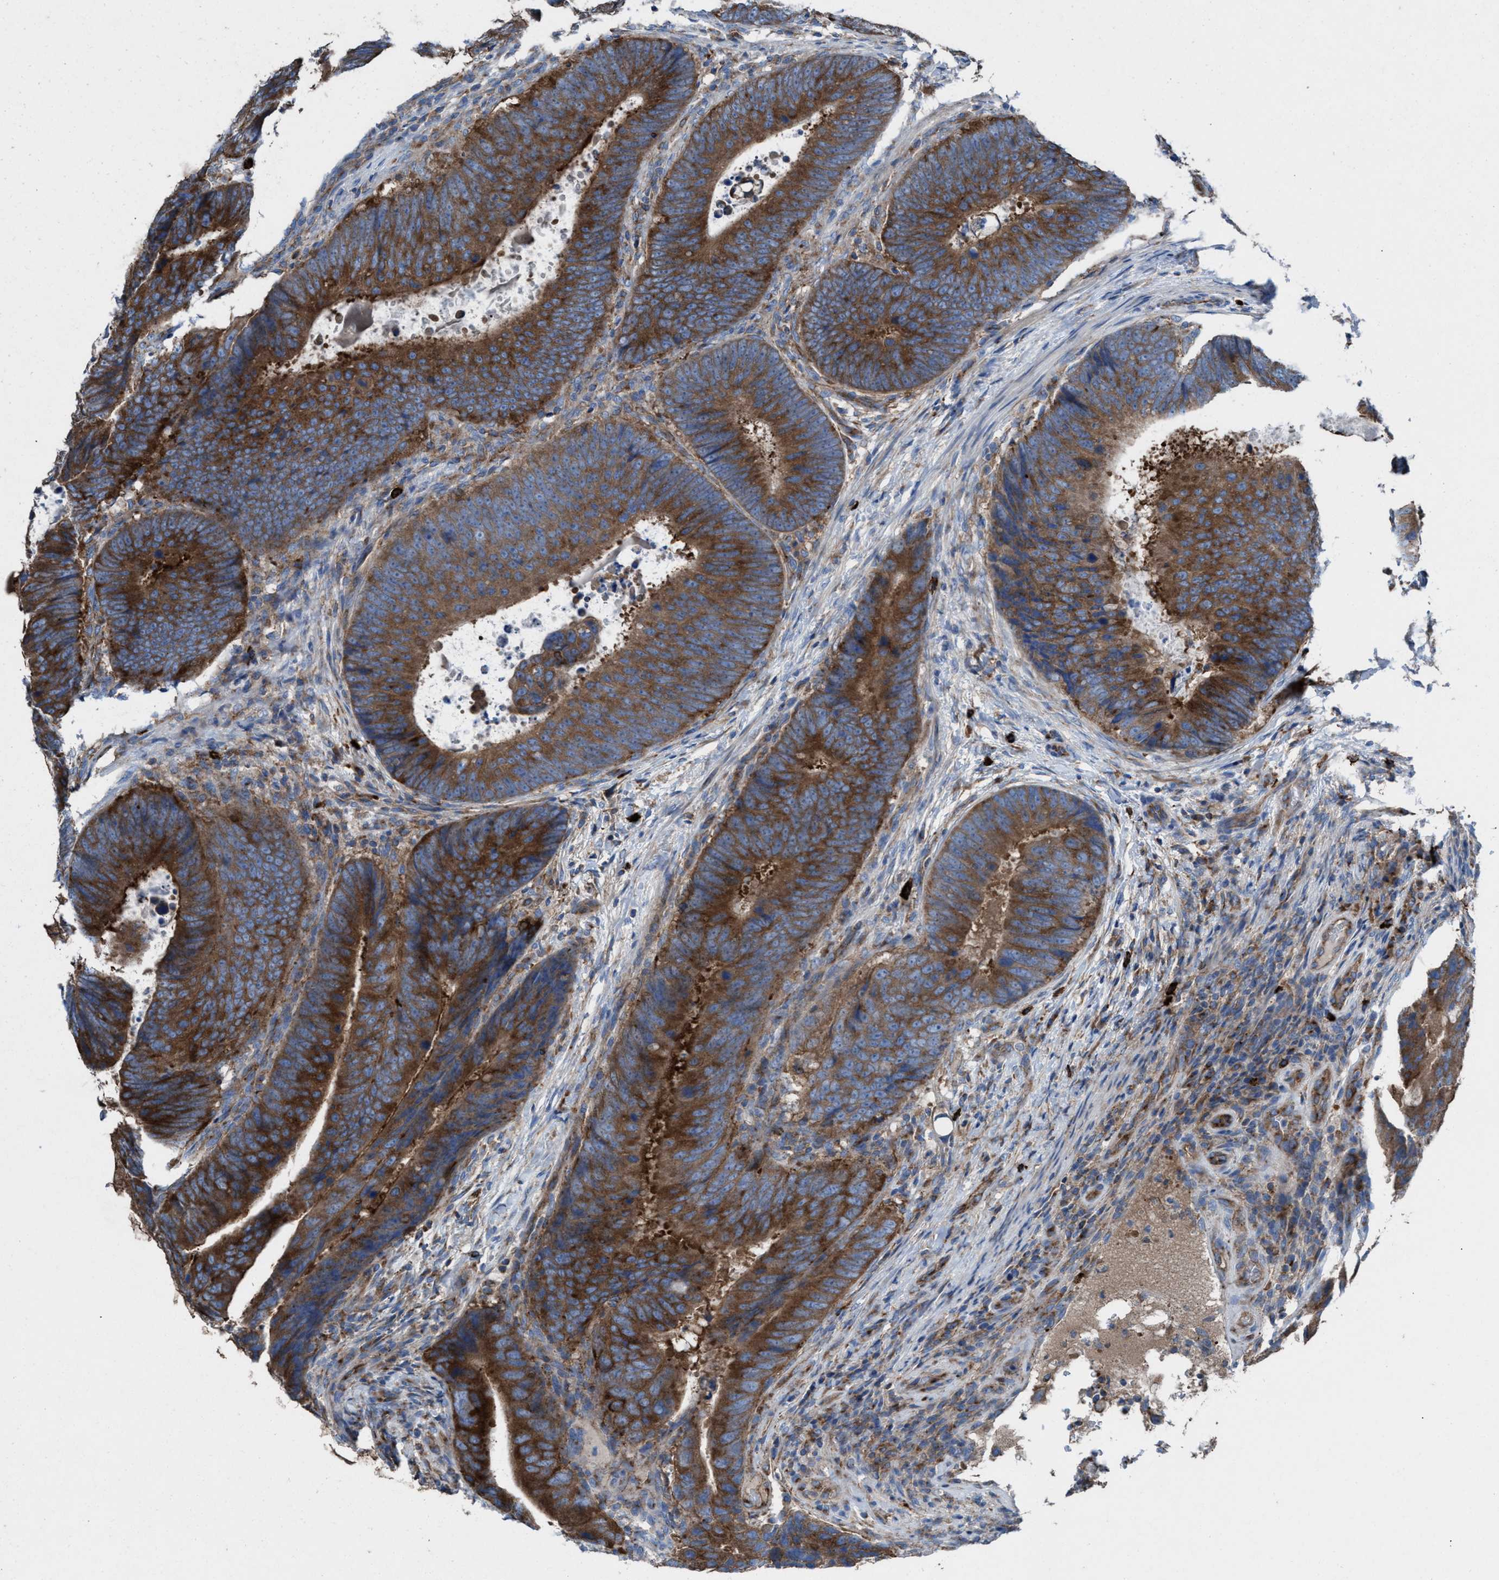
{"staining": {"intensity": "strong", "quantity": ">75%", "location": "cytoplasmic/membranous"}, "tissue": "colorectal cancer", "cell_type": "Tumor cells", "image_type": "cancer", "snomed": [{"axis": "morphology", "description": "Adenocarcinoma, NOS"}, {"axis": "topography", "description": "Colon"}], "caption": "Immunohistochemistry micrograph of neoplastic tissue: colorectal cancer (adenocarcinoma) stained using immunohistochemistry (IHC) demonstrates high levels of strong protein expression localized specifically in the cytoplasmic/membranous of tumor cells, appearing as a cytoplasmic/membranous brown color.", "gene": "NYAP1", "patient": {"sex": "male", "age": 56}}